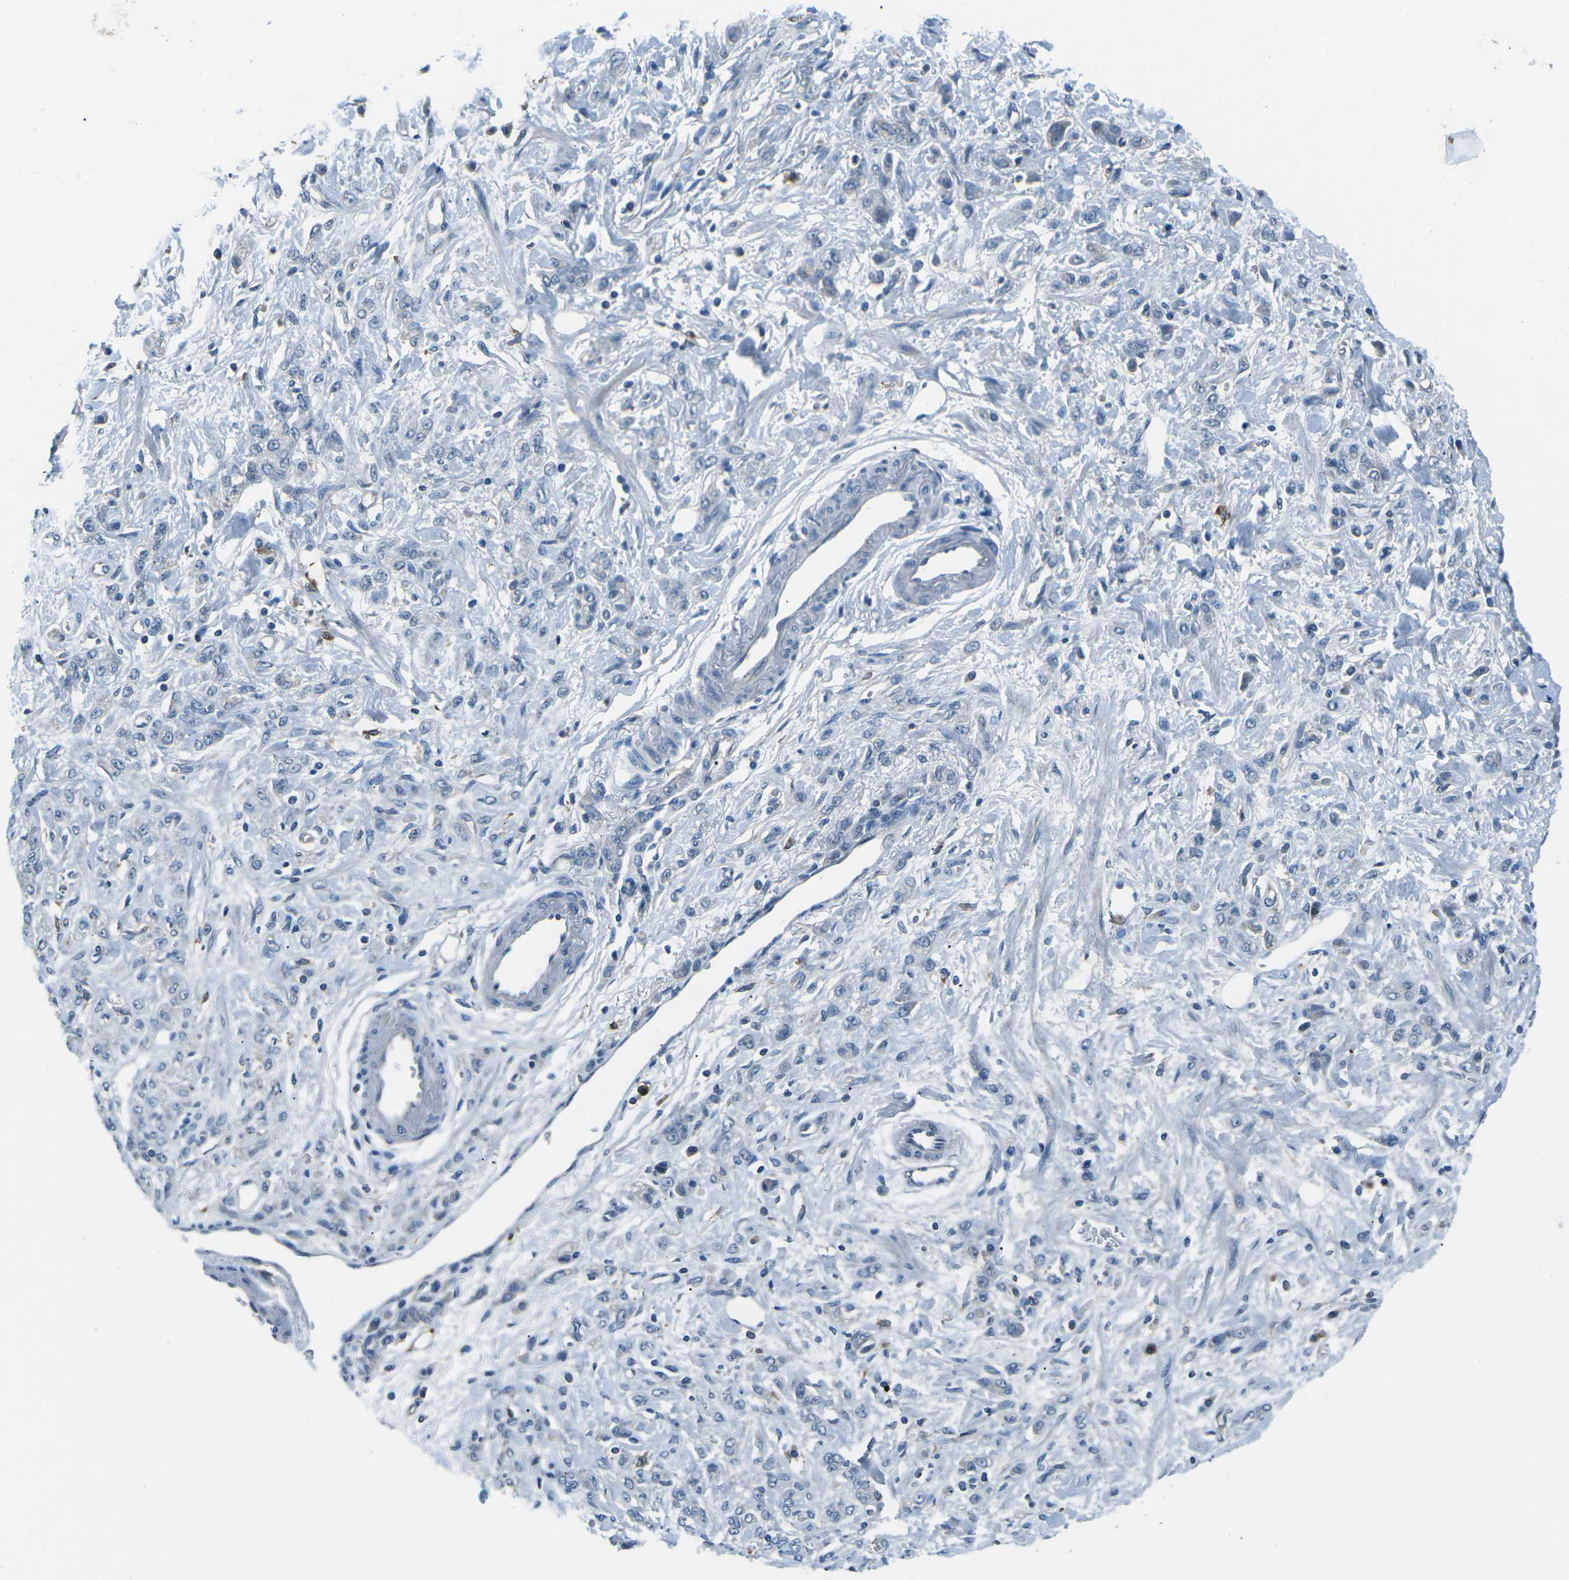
{"staining": {"intensity": "negative", "quantity": "none", "location": "none"}, "tissue": "stomach cancer", "cell_type": "Tumor cells", "image_type": "cancer", "snomed": [{"axis": "morphology", "description": "Normal tissue, NOS"}, {"axis": "morphology", "description": "Adenocarcinoma, NOS"}, {"axis": "topography", "description": "Stomach"}], "caption": "Immunohistochemical staining of stomach cancer (adenocarcinoma) reveals no significant expression in tumor cells.", "gene": "CD1D", "patient": {"sex": "male", "age": 82}}